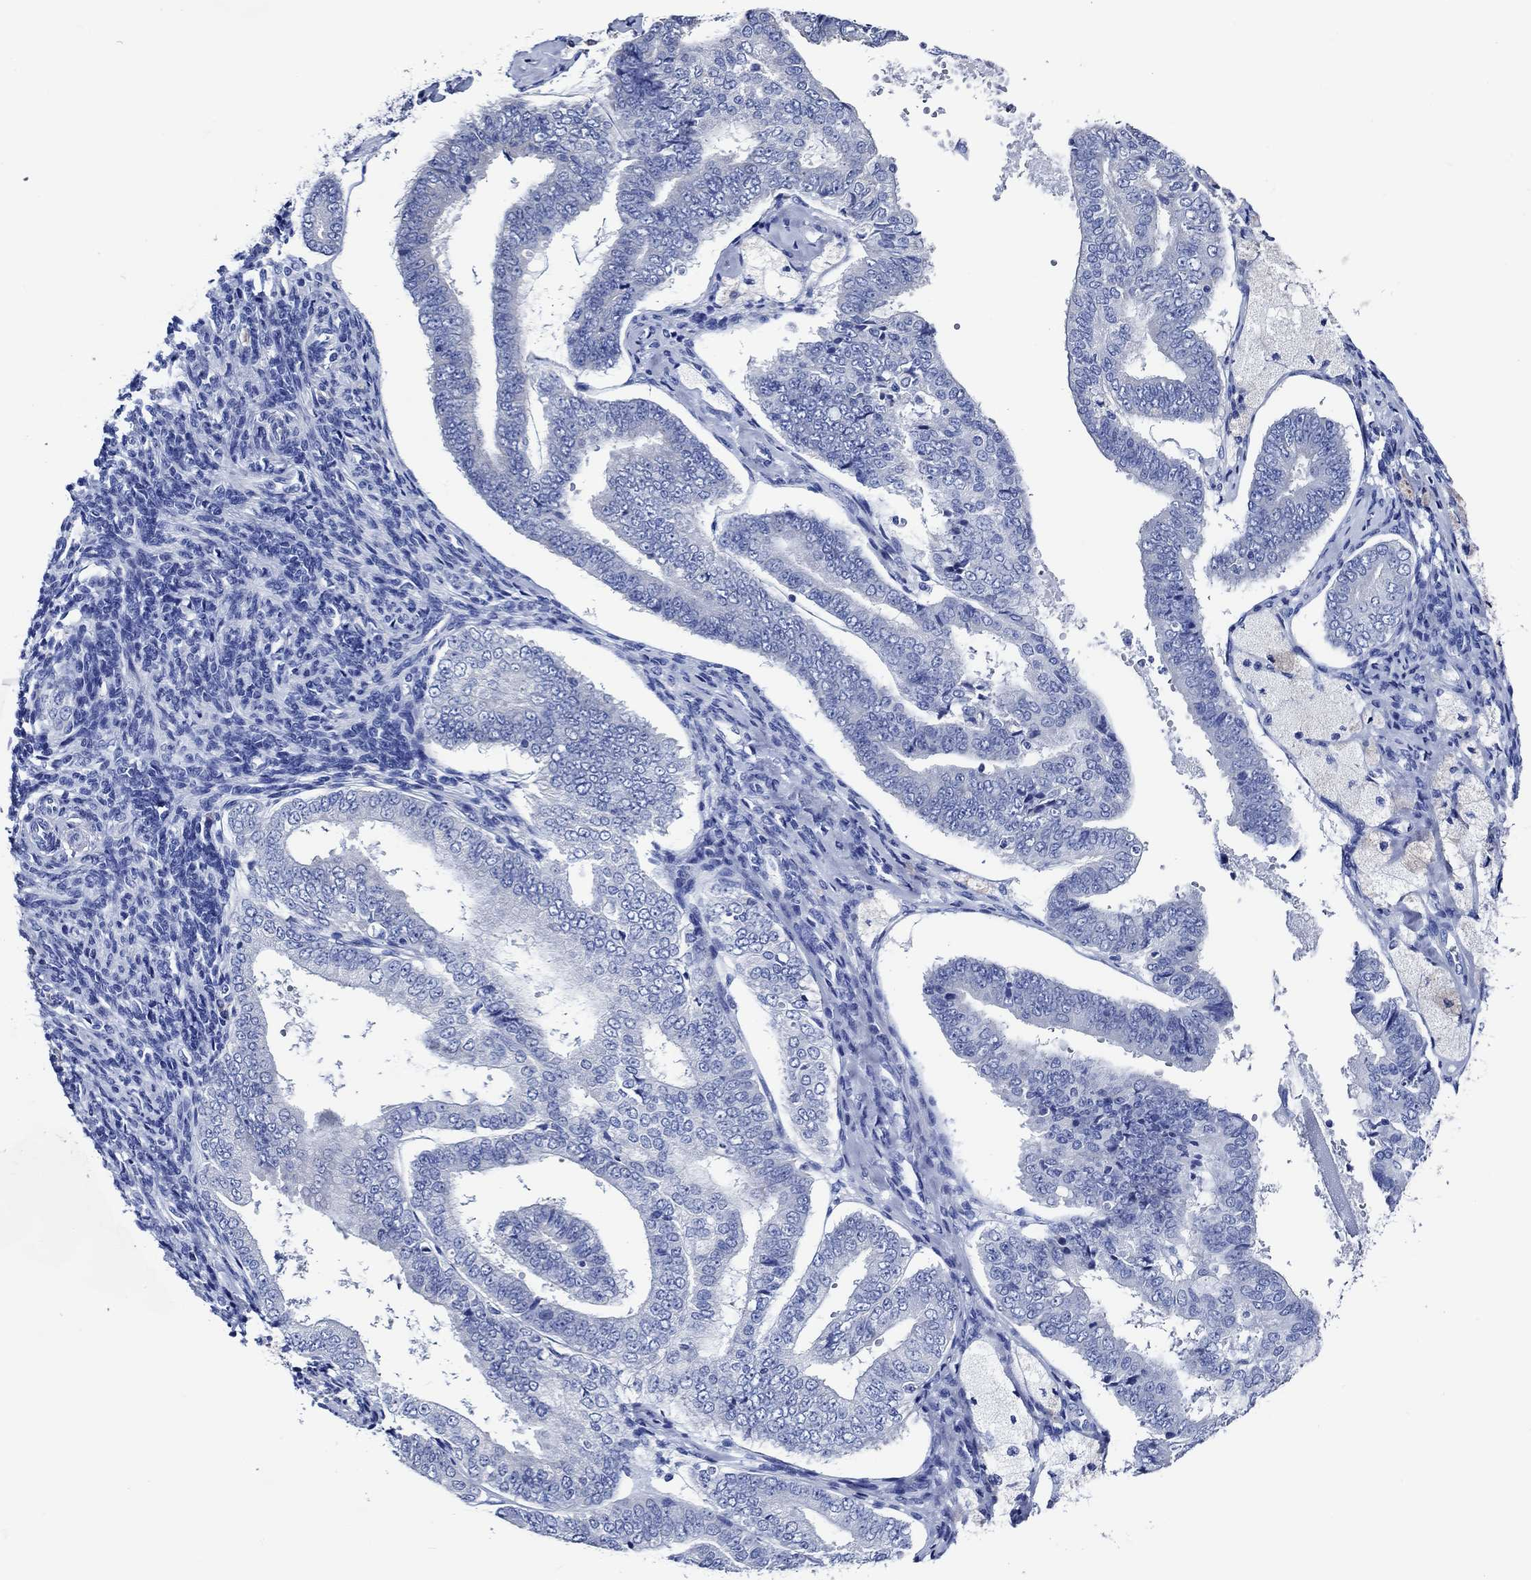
{"staining": {"intensity": "negative", "quantity": "none", "location": "none"}, "tissue": "endometrial cancer", "cell_type": "Tumor cells", "image_type": "cancer", "snomed": [{"axis": "morphology", "description": "Adenocarcinoma, NOS"}, {"axis": "topography", "description": "Endometrium"}], "caption": "Immunohistochemistry photomicrograph of neoplastic tissue: human endometrial adenocarcinoma stained with DAB exhibits no significant protein expression in tumor cells.", "gene": "WDR62", "patient": {"sex": "female", "age": 63}}